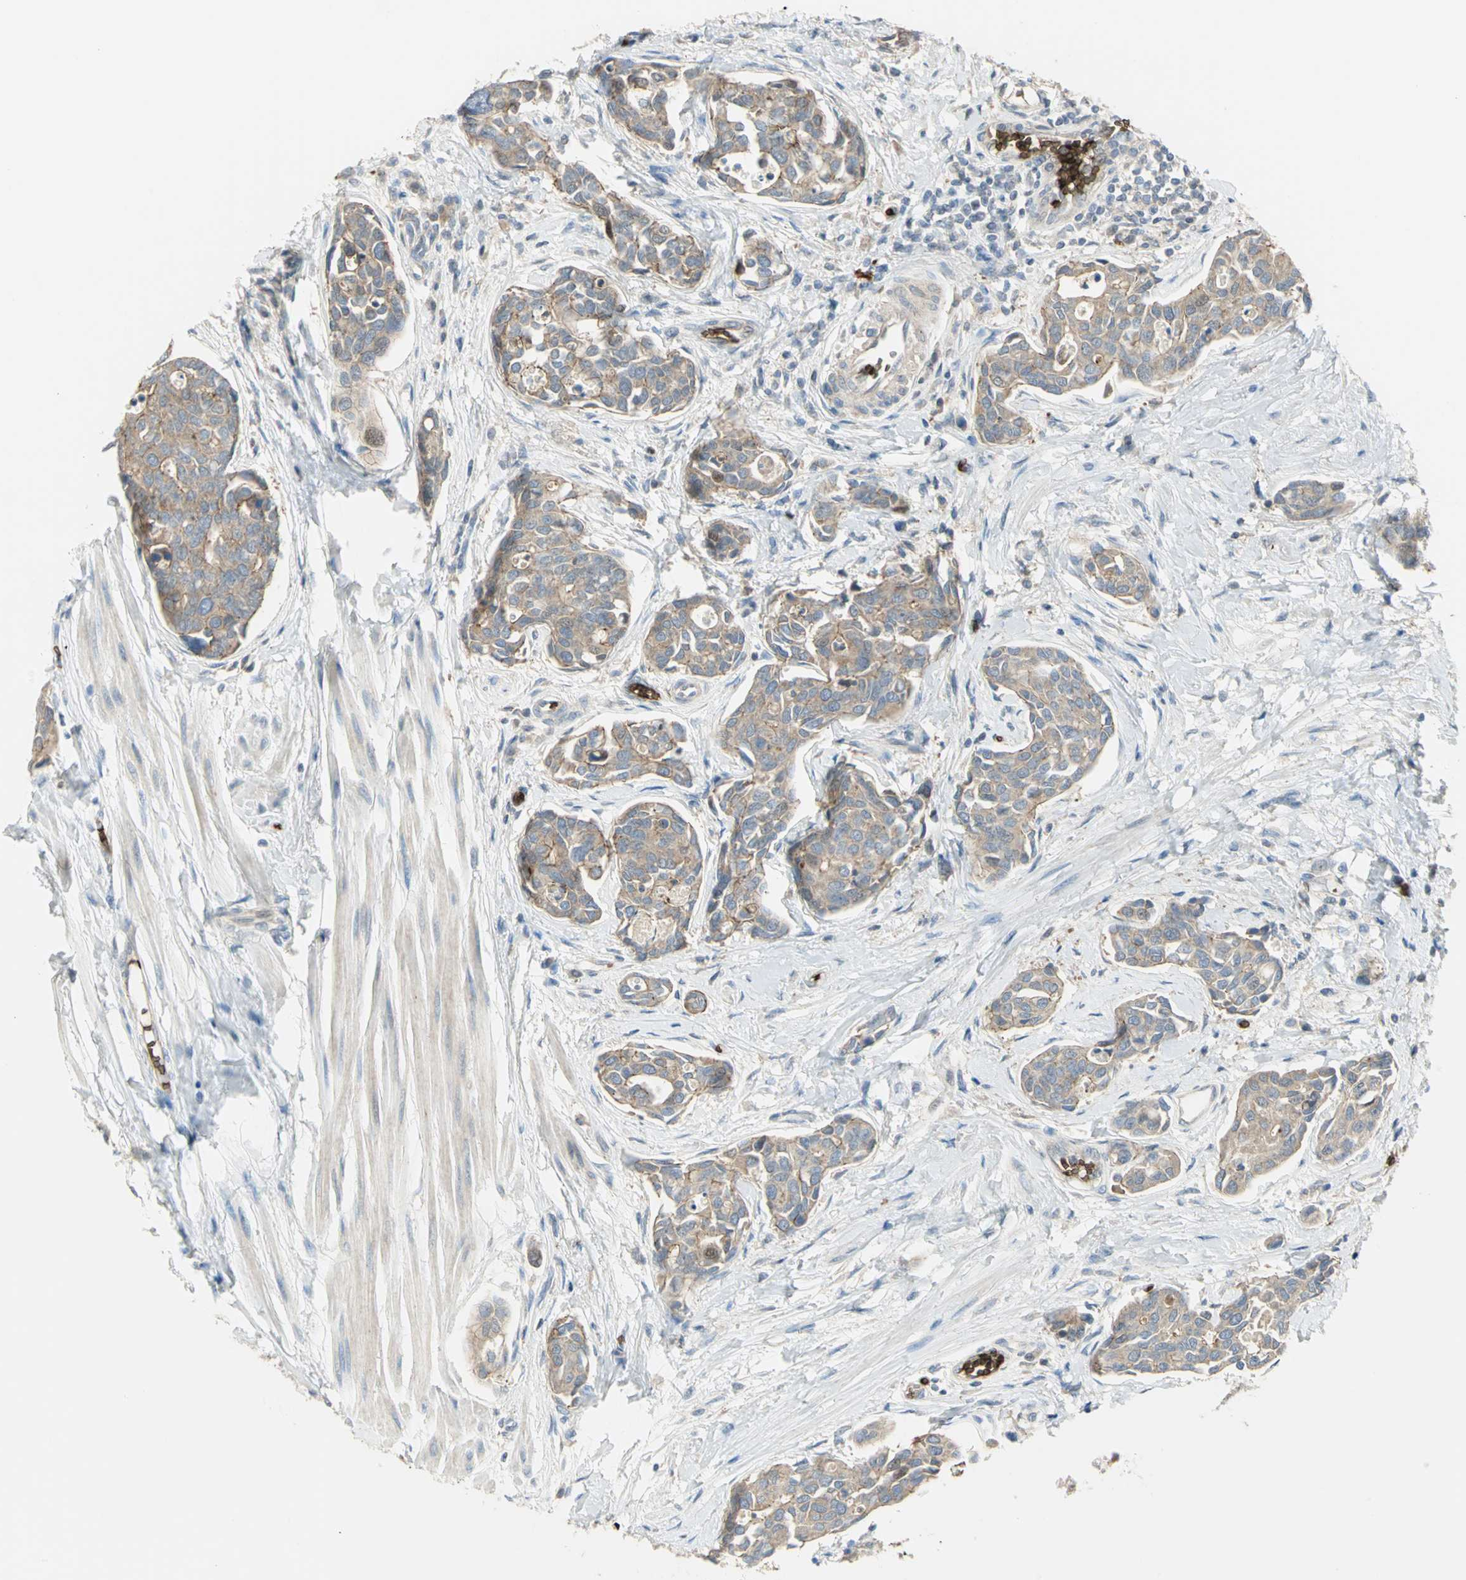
{"staining": {"intensity": "weak", "quantity": ">75%", "location": "cytoplasmic/membranous"}, "tissue": "urothelial cancer", "cell_type": "Tumor cells", "image_type": "cancer", "snomed": [{"axis": "morphology", "description": "Urothelial carcinoma, High grade"}, {"axis": "topography", "description": "Urinary bladder"}], "caption": "The photomicrograph demonstrates staining of urothelial cancer, revealing weak cytoplasmic/membranous protein positivity (brown color) within tumor cells. The staining is performed using DAB brown chromogen to label protein expression. The nuclei are counter-stained blue using hematoxylin.", "gene": "ANK1", "patient": {"sex": "male", "age": 78}}